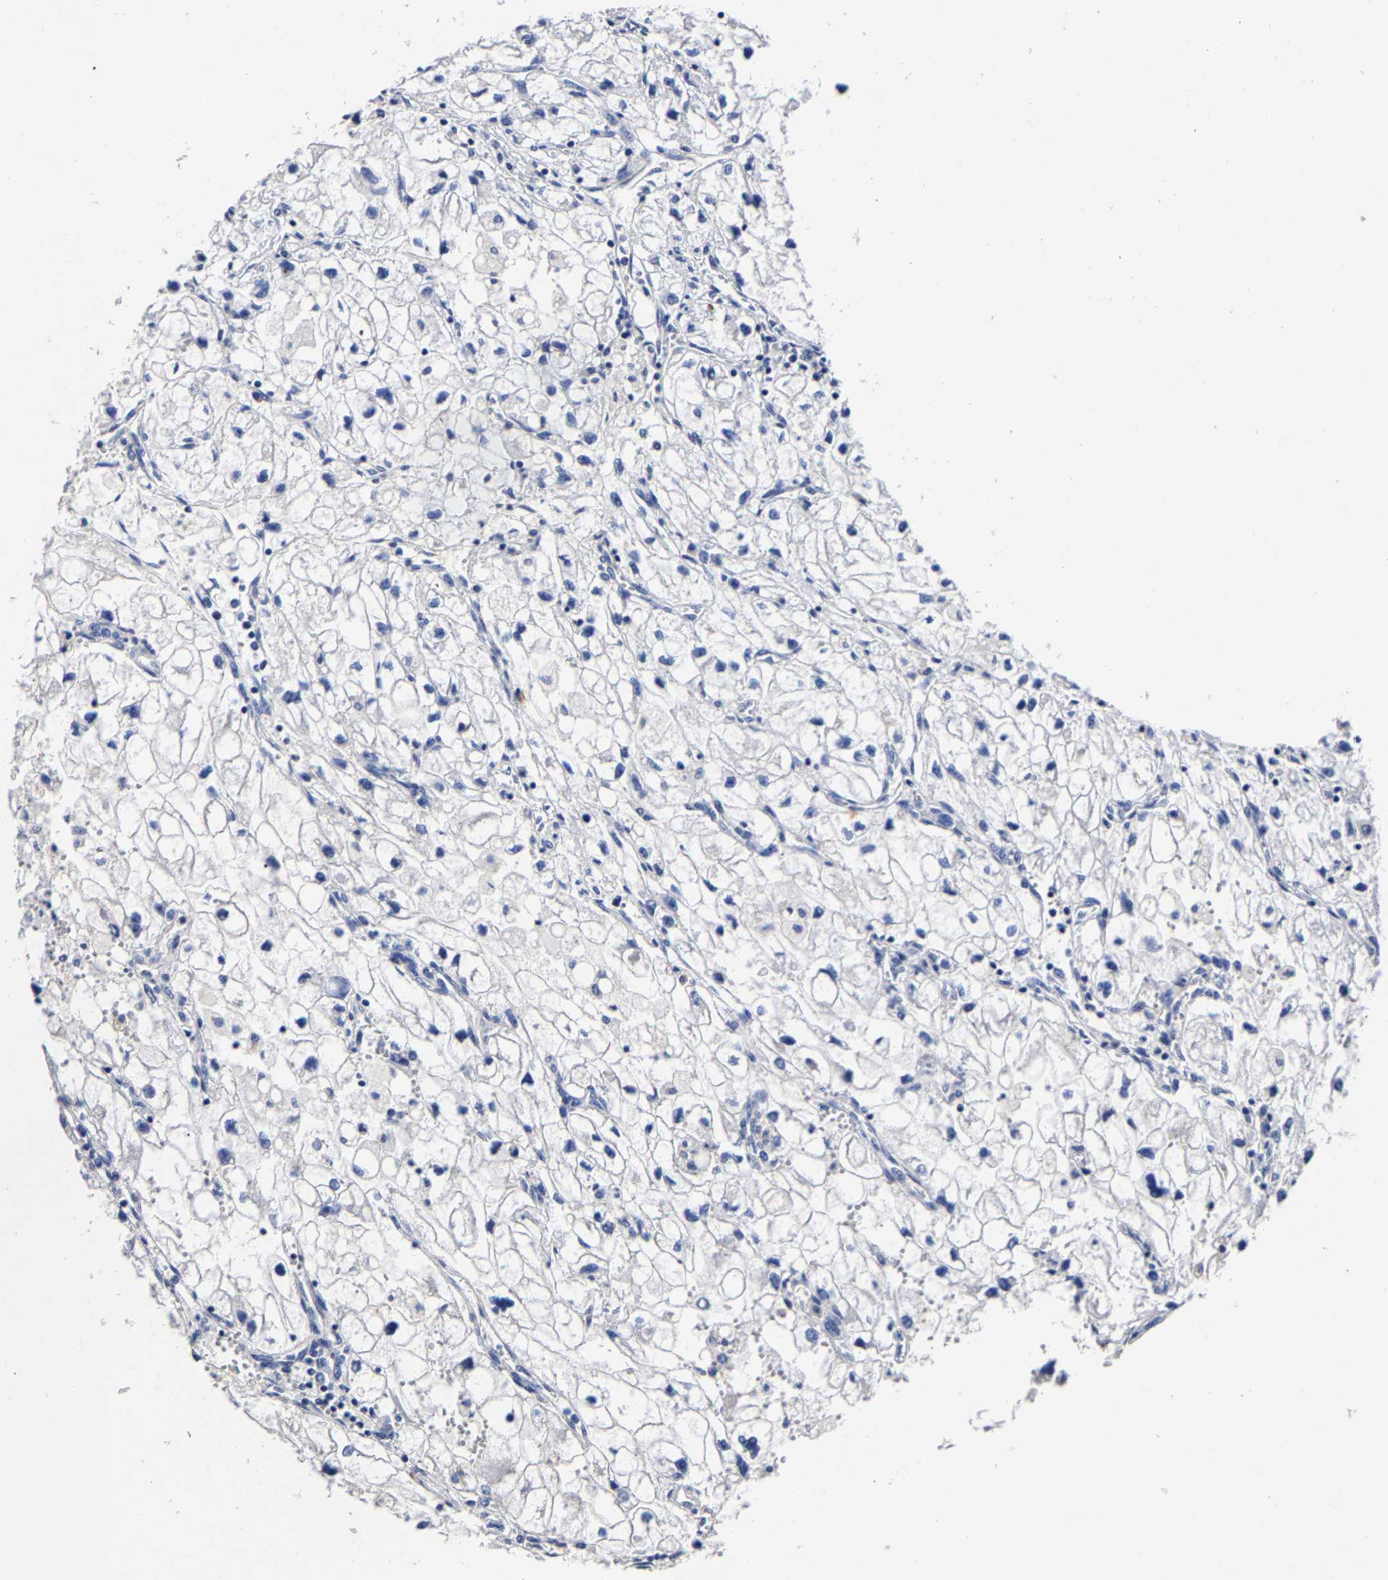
{"staining": {"intensity": "negative", "quantity": "none", "location": "none"}, "tissue": "renal cancer", "cell_type": "Tumor cells", "image_type": "cancer", "snomed": [{"axis": "morphology", "description": "Adenocarcinoma, NOS"}, {"axis": "topography", "description": "Kidney"}], "caption": "Tumor cells show no significant expression in renal adenocarcinoma.", "gene": "AKAP4", "patient": {"sex": "female", "age": 70}}